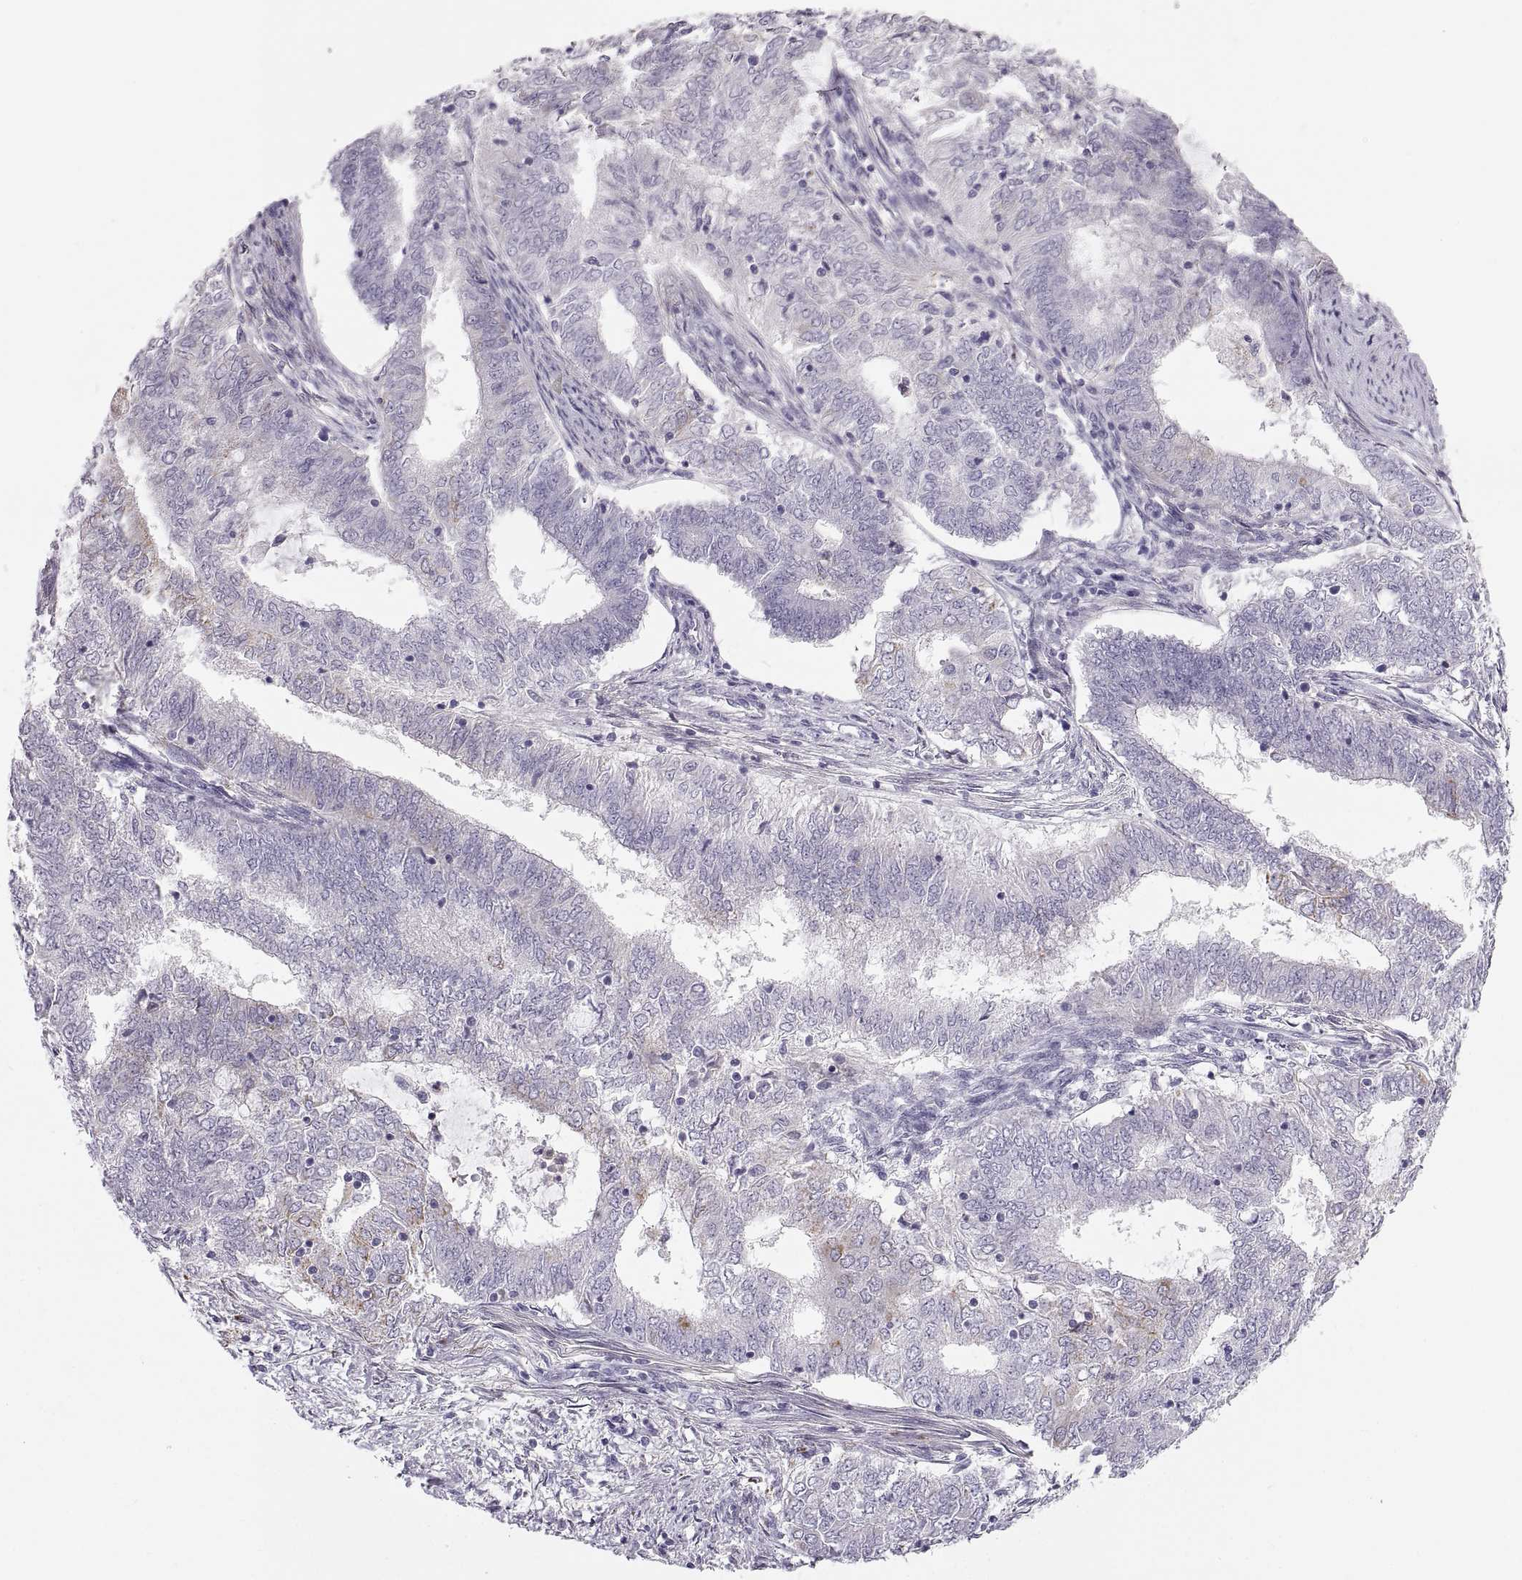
{"staining": {"intensity": "negative", "quantity": "none", "location": "none"}, "tissue": "endometrial cancer", "cell_type": "Tumor cells", "image_type": "cancer", "snomed": [{"axis": "morphology", "description": "Adenocarcinoma, NOS"}, {"axis": "topography", "description": "Endometrium"}], "caption": "Image shows no significant protein expression in tumor cells of endometrial adenocarcinoma. Brightfield microscopy of IHC stained with DAB (3,3'-diaminobenzidine) (brown) and hematoxylin (blue), captured at high magnification.", "gene": "COL9A3", "patient": {"sex": "female", "age": 62}}